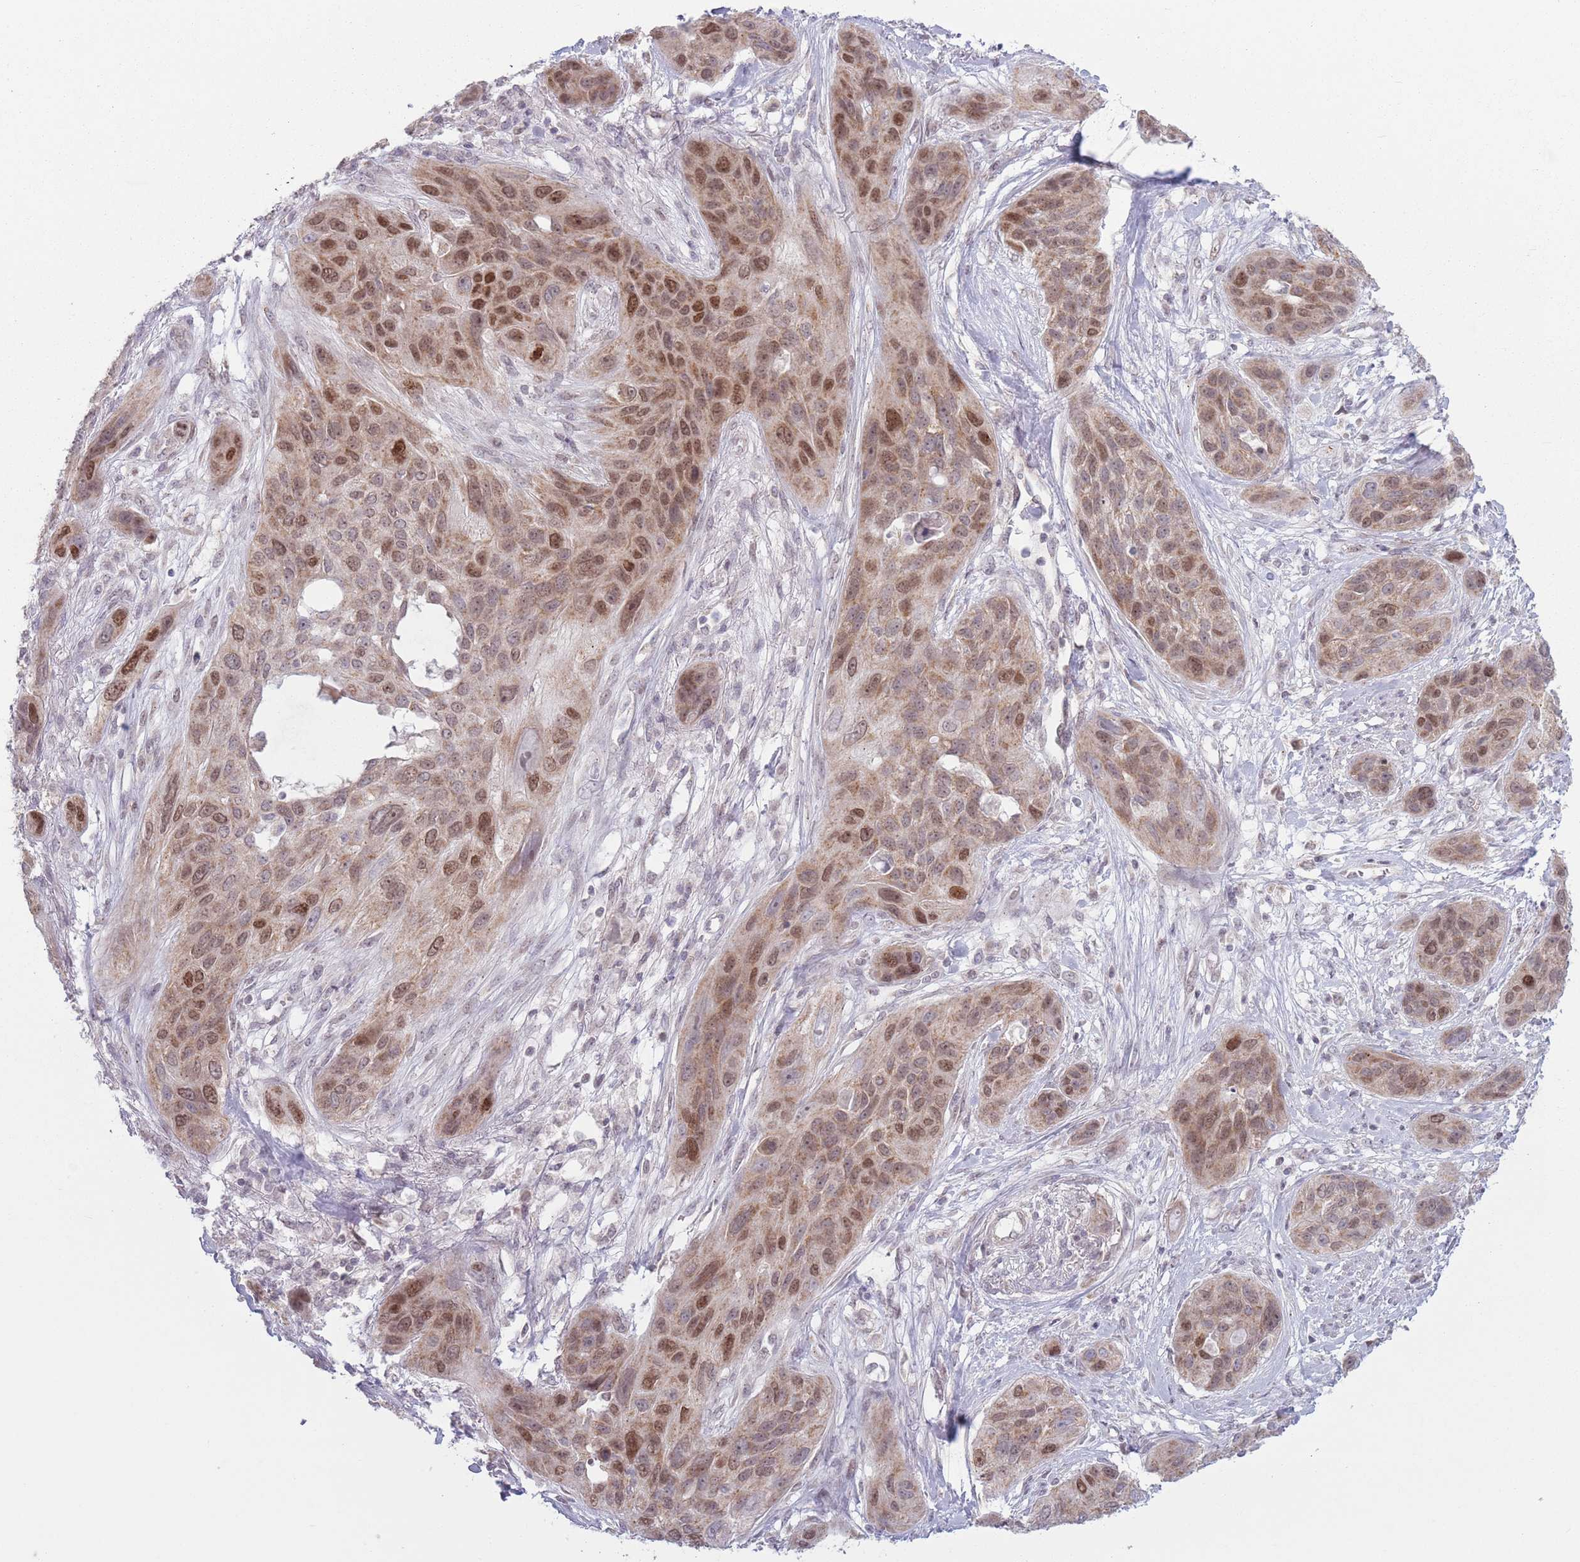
{"staining": {"intensity": "moderate", "quantity": ">75%", "location": "cytoplasmic/membranous,nuclear"}, "tissue": "lung cancer", "cell_type": "Tumor cells", "image_type": "cancer", "snomed": [{"axis": "morphology", "description": "Squamous cell carcinoma, NOS"}, {"axis": "topography", "description": "Lung"}], "caption": "Protein expression analysis of squamous cell carcinoma (lung) exhibits moderate cytoplasmic/membranous and nuclear expression in approximately >75% of tumor cells.", "gene": "MRPL34", "patient": {"sex": "female", "age": 70}}